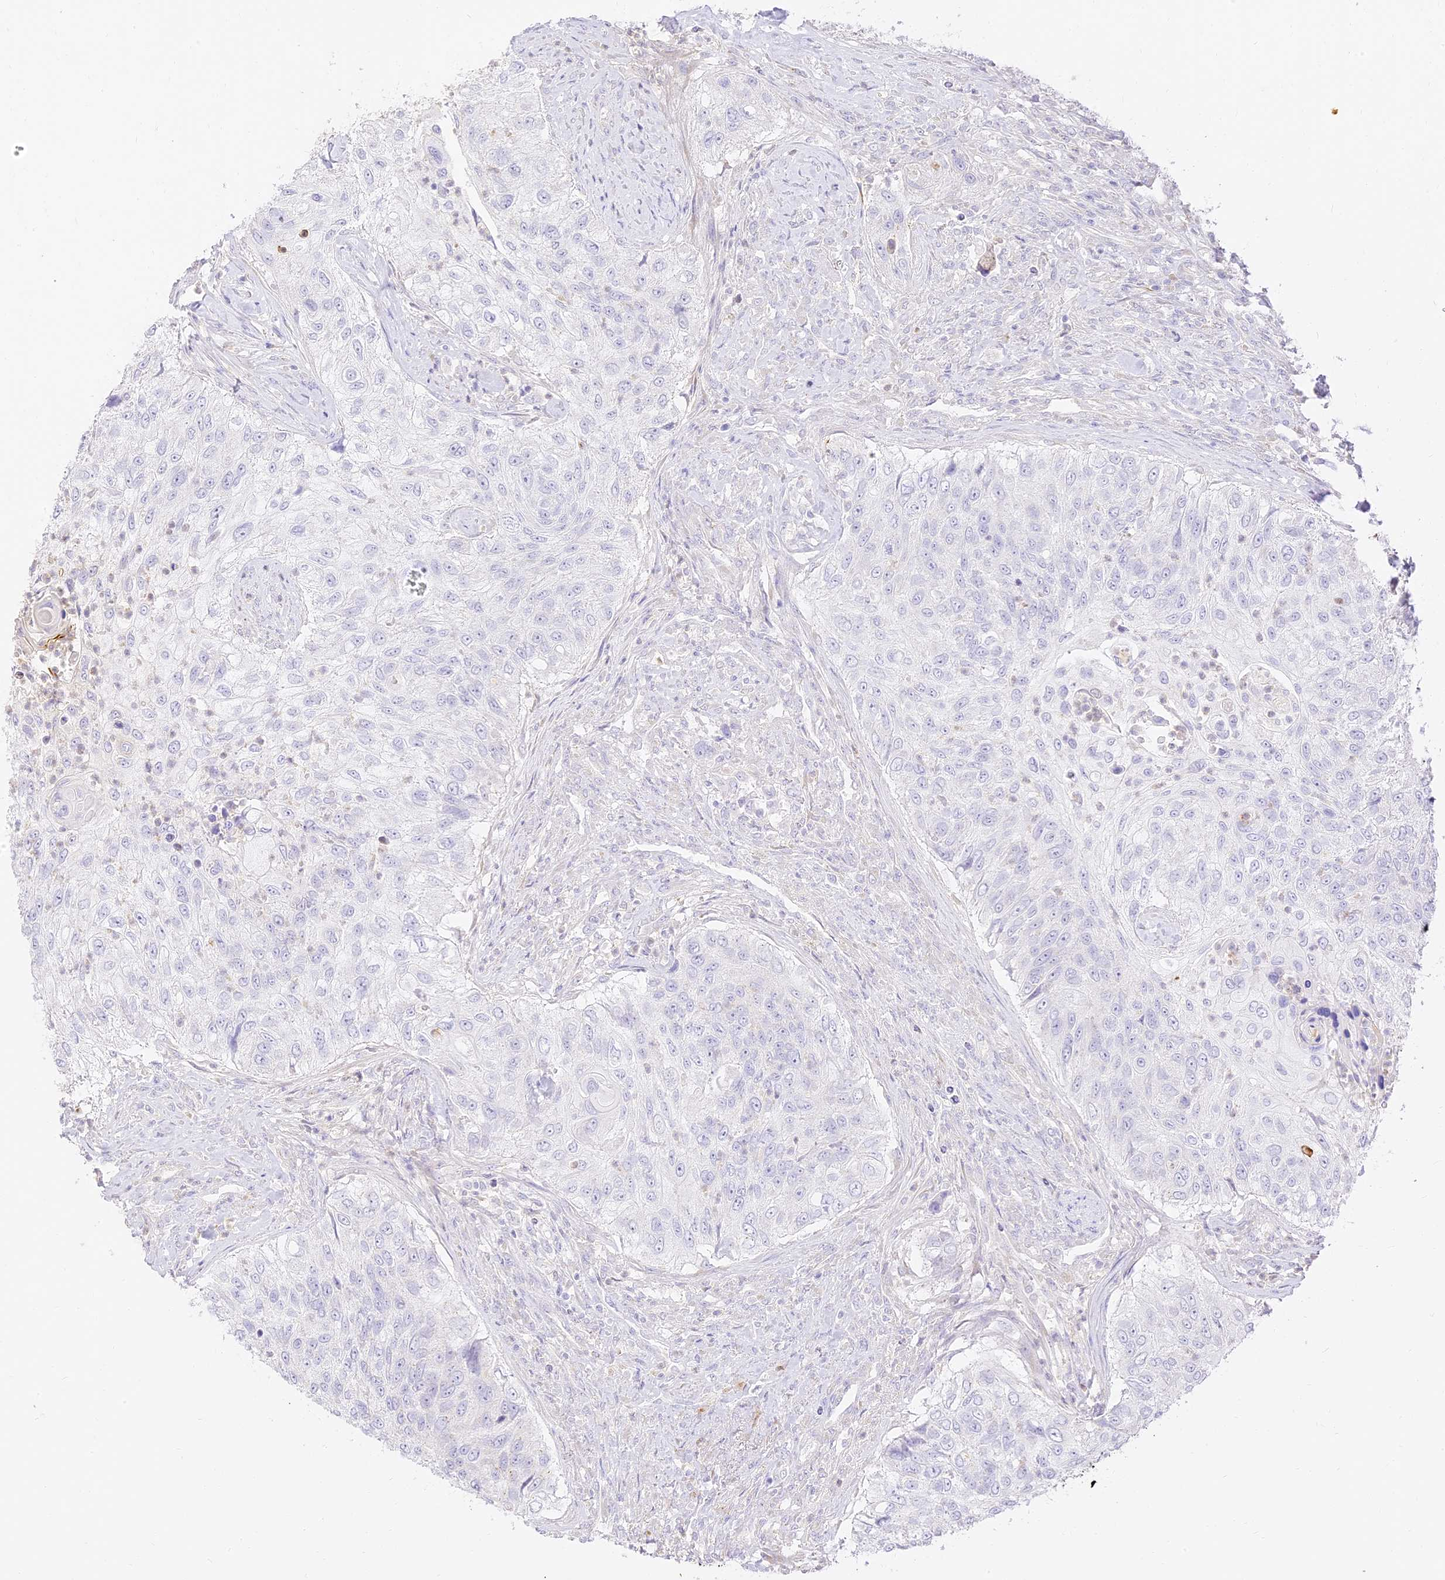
{"staining": {"intensity": "negative", "quantity": "none", "location": "none"}, "tissue": "urothelial cancer", "cell_type": "Tumor cells", "image_type": "cancer", "snomed": [{"axis": "morphology", "description": "Urothelial carcinoma, High grade"}, {"axis": "topography", "description": "Urinary bladder"}], "caption": "An immunohistochemistry (IHC) image of urothelial cancer is shown. There is no staining in tumor cells of urothelial cancer.", "gene": "SEC13", "patient": {"sex": "female", "age": 60}}